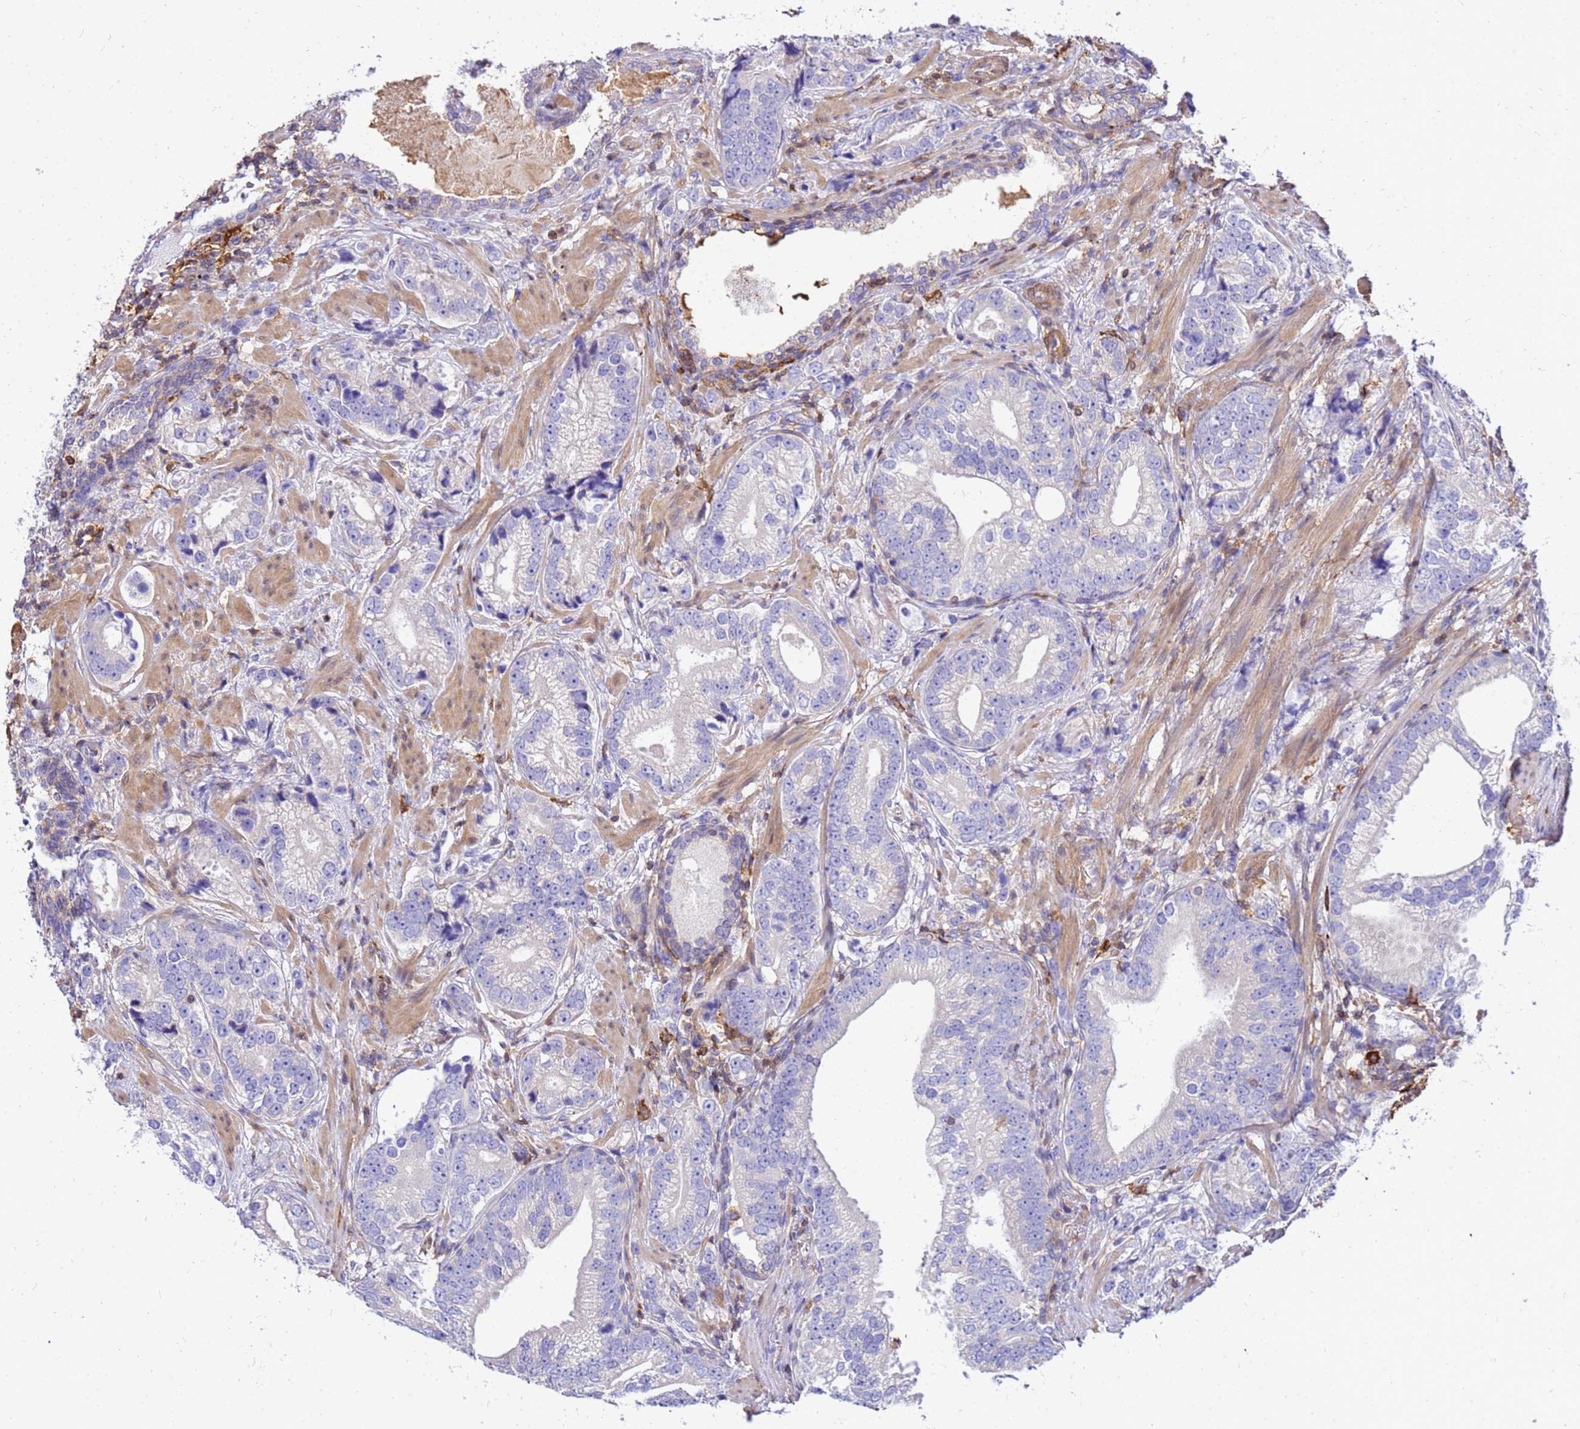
{"staining": {"intensity": "negative", "quantity": "none", "location": "none"}, "tissue": "prostate cancer", "cell_type": "Tumor cells", "image_type": "cancer", "snomed": [{"axis": "morphology", "description": "Adenocarcinoma, High grade"}, {"axis": "topography", "description": "Prostate"}], "caption": "An immunohistochemistry micrograph of prostate cancer is shown. There is no staining in tumor cells of prostate cancer. (DAB (3,3'-diaminobenzidine) immunohistochemistry, high magnification).", "gene": "DBNDD2", "patient": {"sex": "male", "age": 75}}